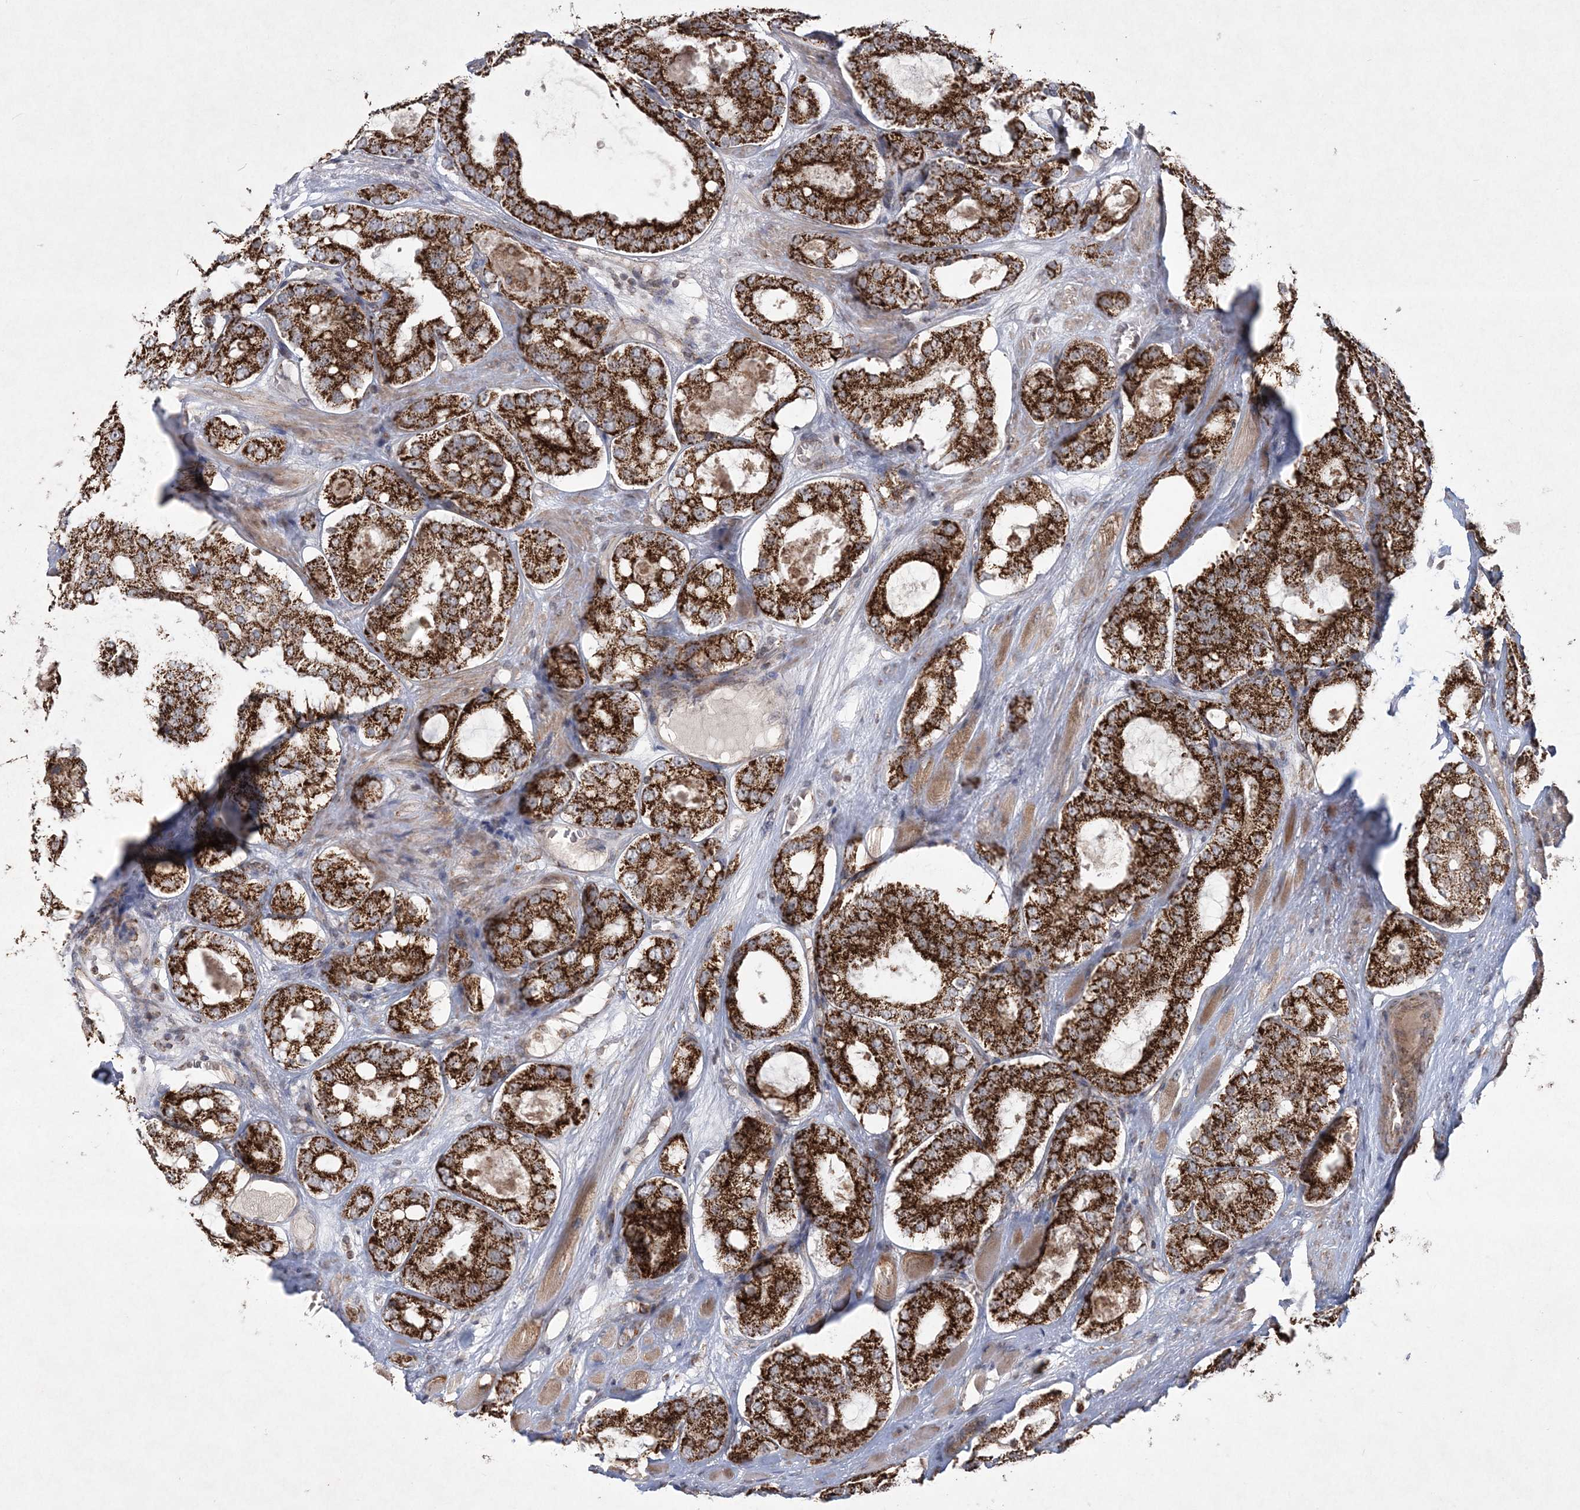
{"staining": {"intensity": "strong", "quantity": ">75%", "location": "cytoplasmic/membranous"}, "tissue": "prostate cancer", "cell_type": "Tumor cells", "image_type": "cancer", "snomed": [{"axis": "morphology", "description": "Adenocarcinoma, High grade"}, {"axis": "topography", "description": "Prostate"}], "caption": "Human adenocarcinoma (high-grade) (prostate) stained with a protein marker exhibits strong staining in tumor cells.", "gene": "LRPPRC", "patient": {"sex": "male", "age": 65}}